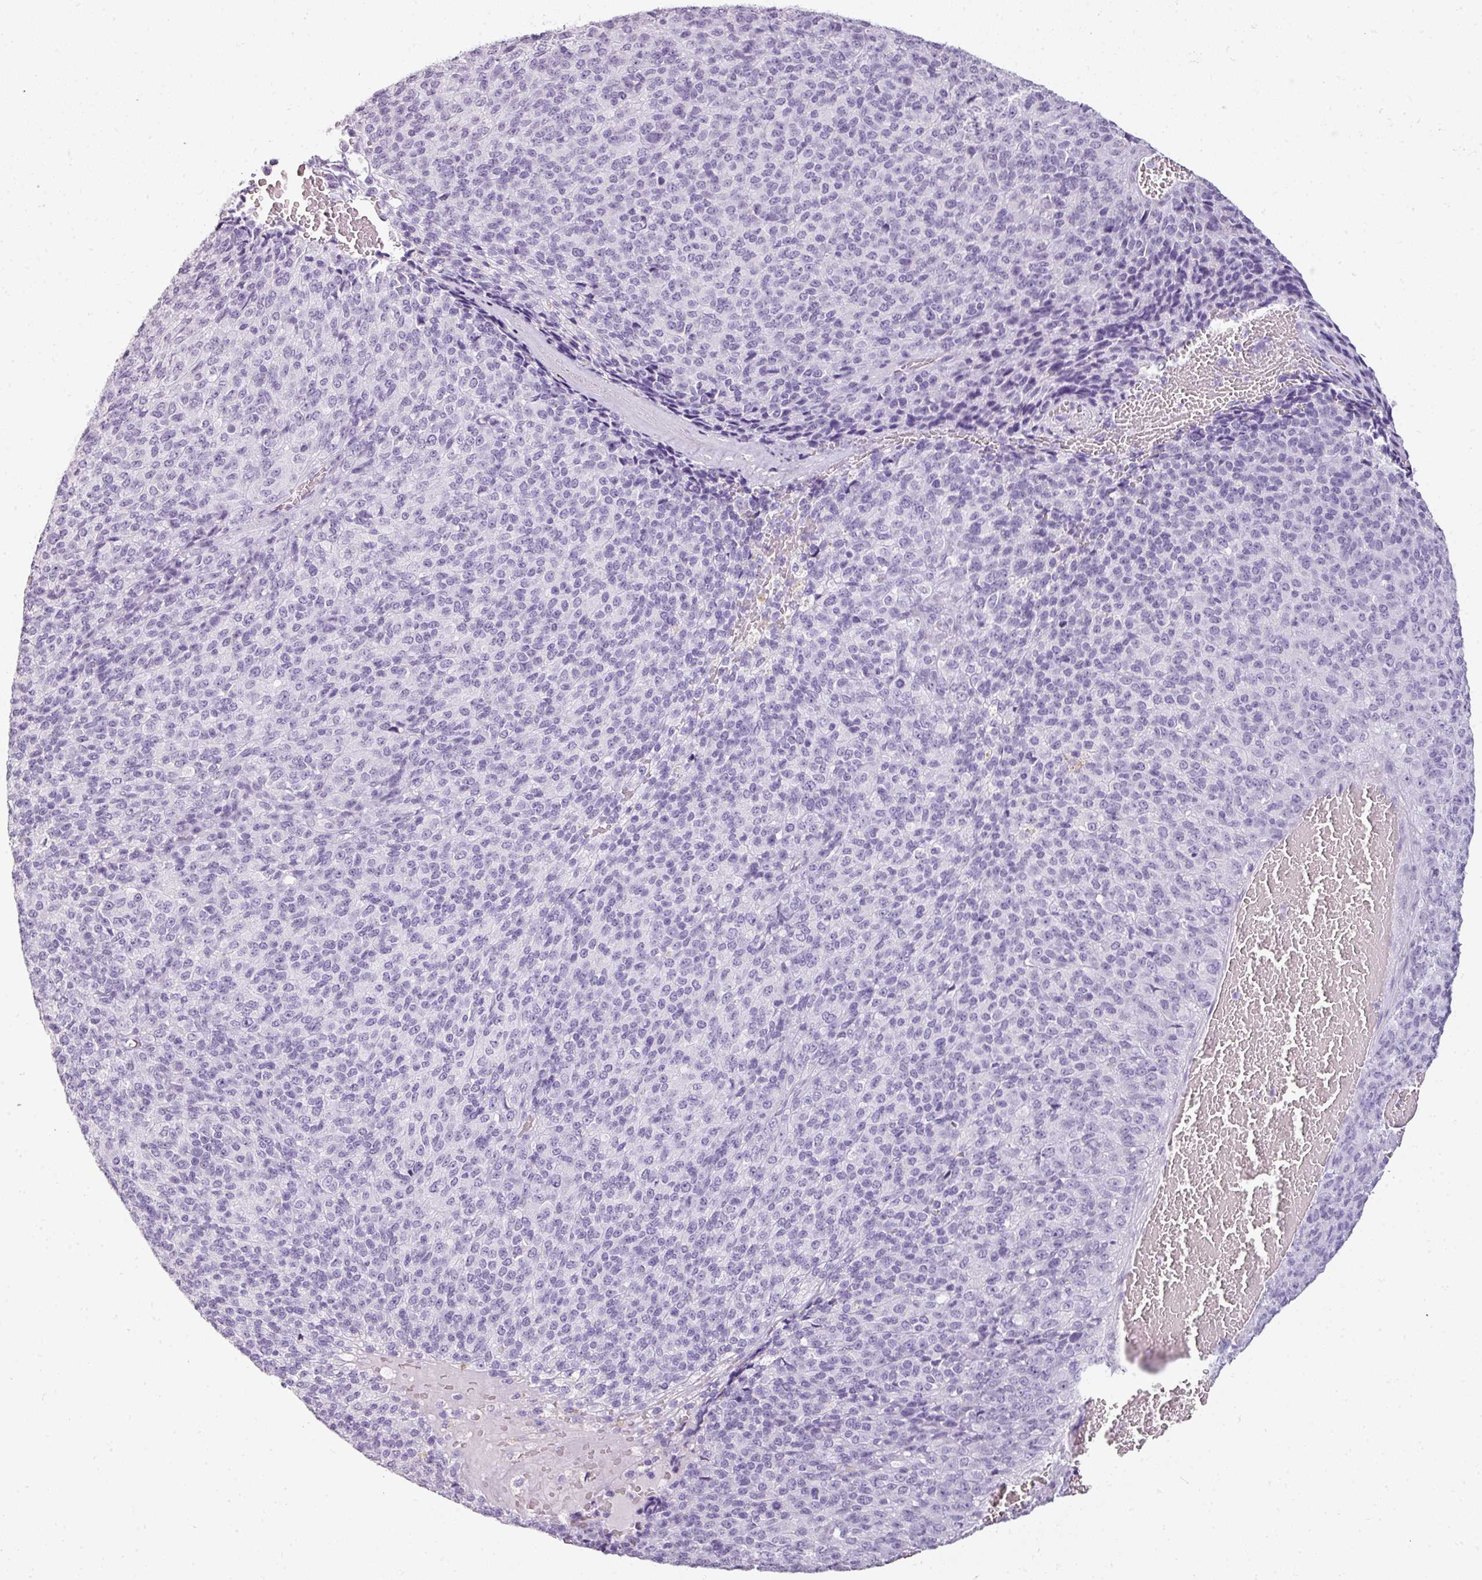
{"staining": {"intensity": "negative", "quantity": "none", "location": "none"}, "tissue": "melanoma", "cell_type": "Tumor cells", "image_type": "cancer", "snomed": [{"axis": "morphology", "description": "Malignant melanoma, Metastatic site"}, {"axis": "topography", "description": "Brain"}], "caption": "This is an IHC photomicrograph of human malignant melanoma (metastatic site). There is no positivity in tumor cells.", "gene": "SCT", "patient": {"sex": "female", "age": 56}}